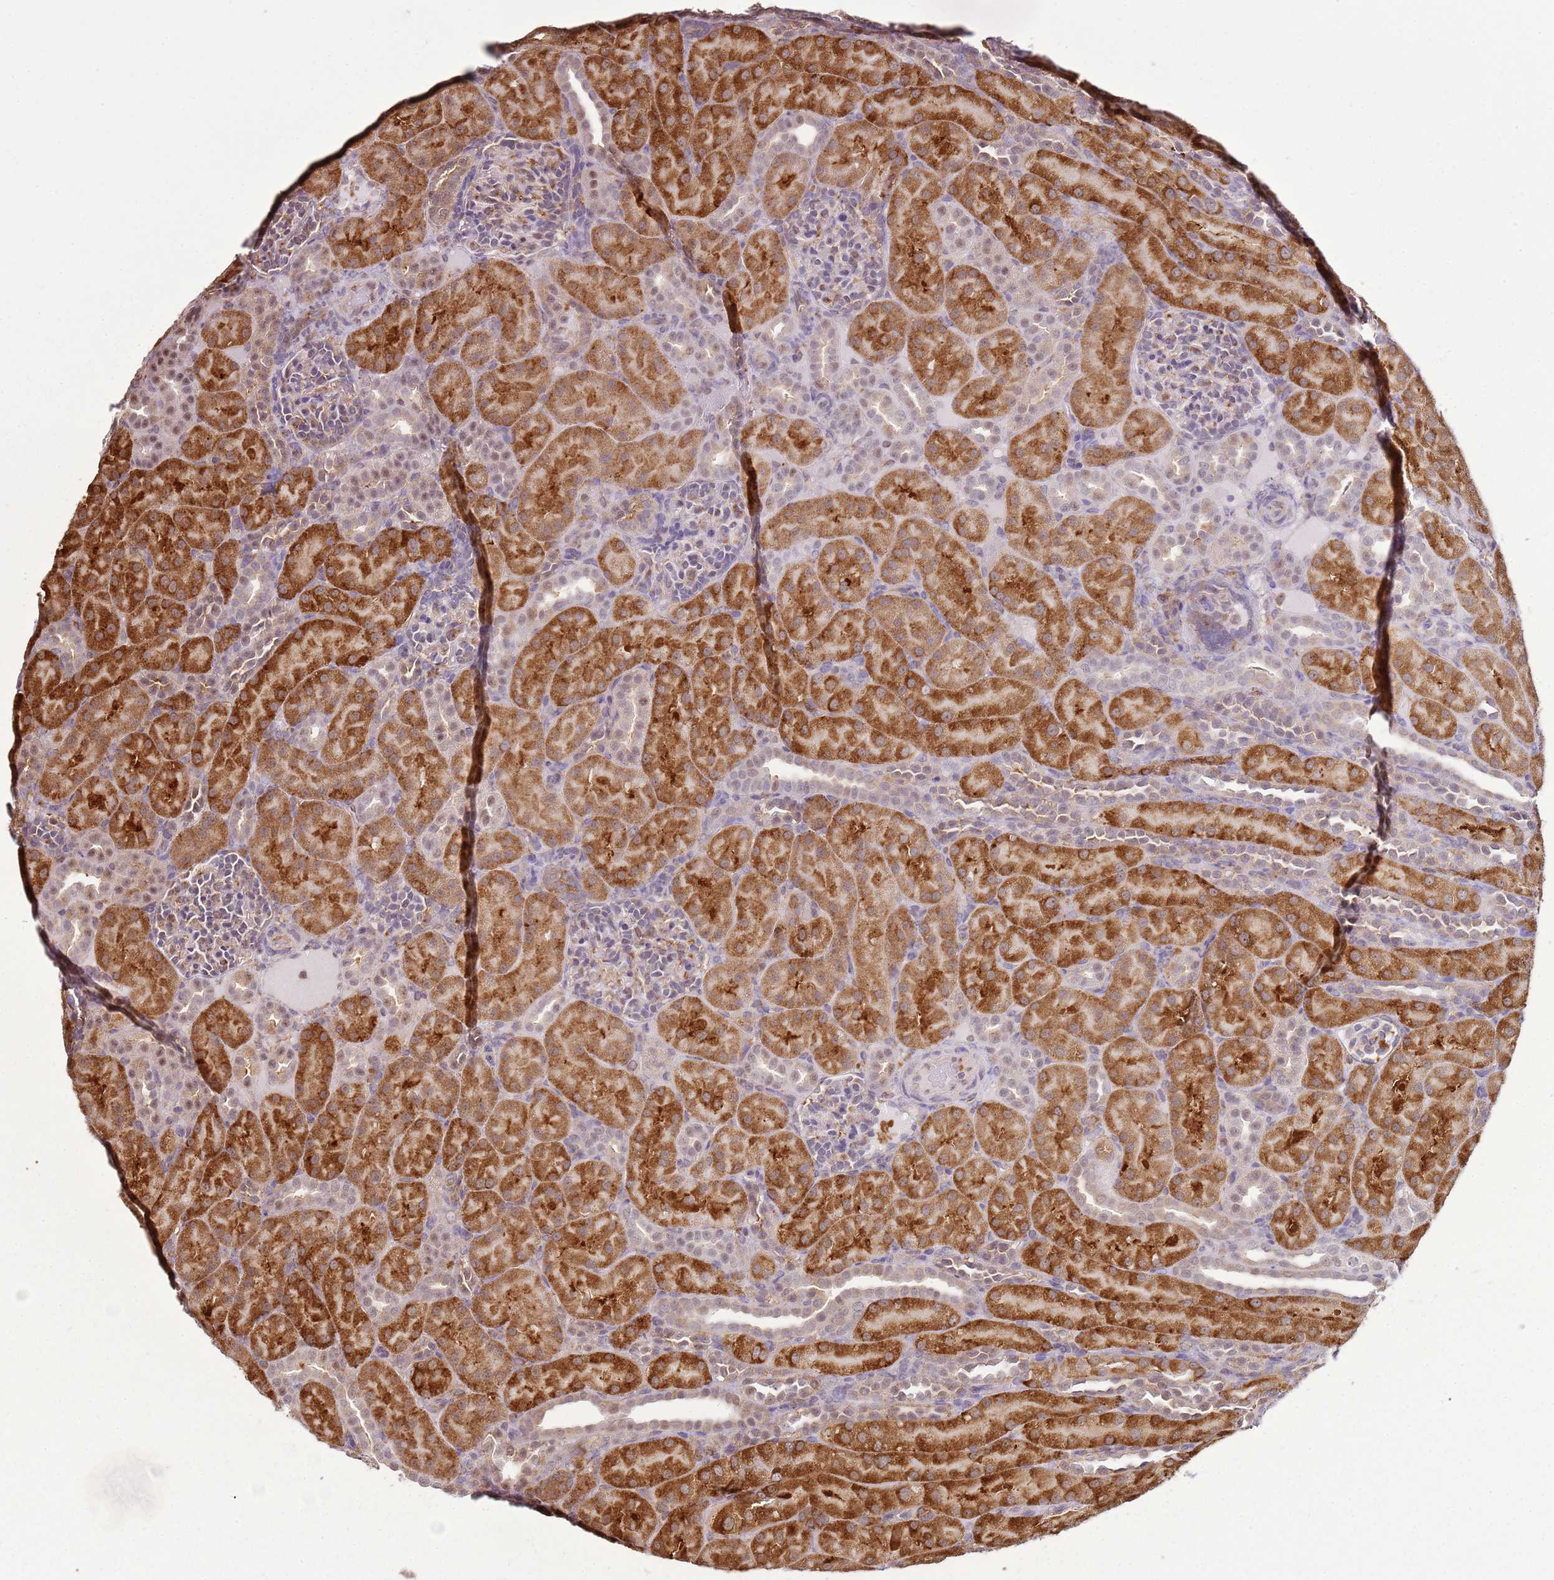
{"staining": {"intensity": "weak", "quantity": "25%-75%", "location": "cytoplasmic/membranous"}, "tissue": "kidney", "cell_type": "Cells in glomeruli", "image_type": "normal", "snomed": [{"axis": "morphology", "description": "Normal tissue, NOS"}, {"axis": "topography", "description": "Kidney"}], "caption": "The micrograph demonstrates immunohistochemical staining of unremarkable kidney. There is weak cytoplasmic/membranous staining is appreciated in about 25%-75% of cells in glomeruli.", "gene": "GABRE", "patient": {"sex": "male", "age": 1}}